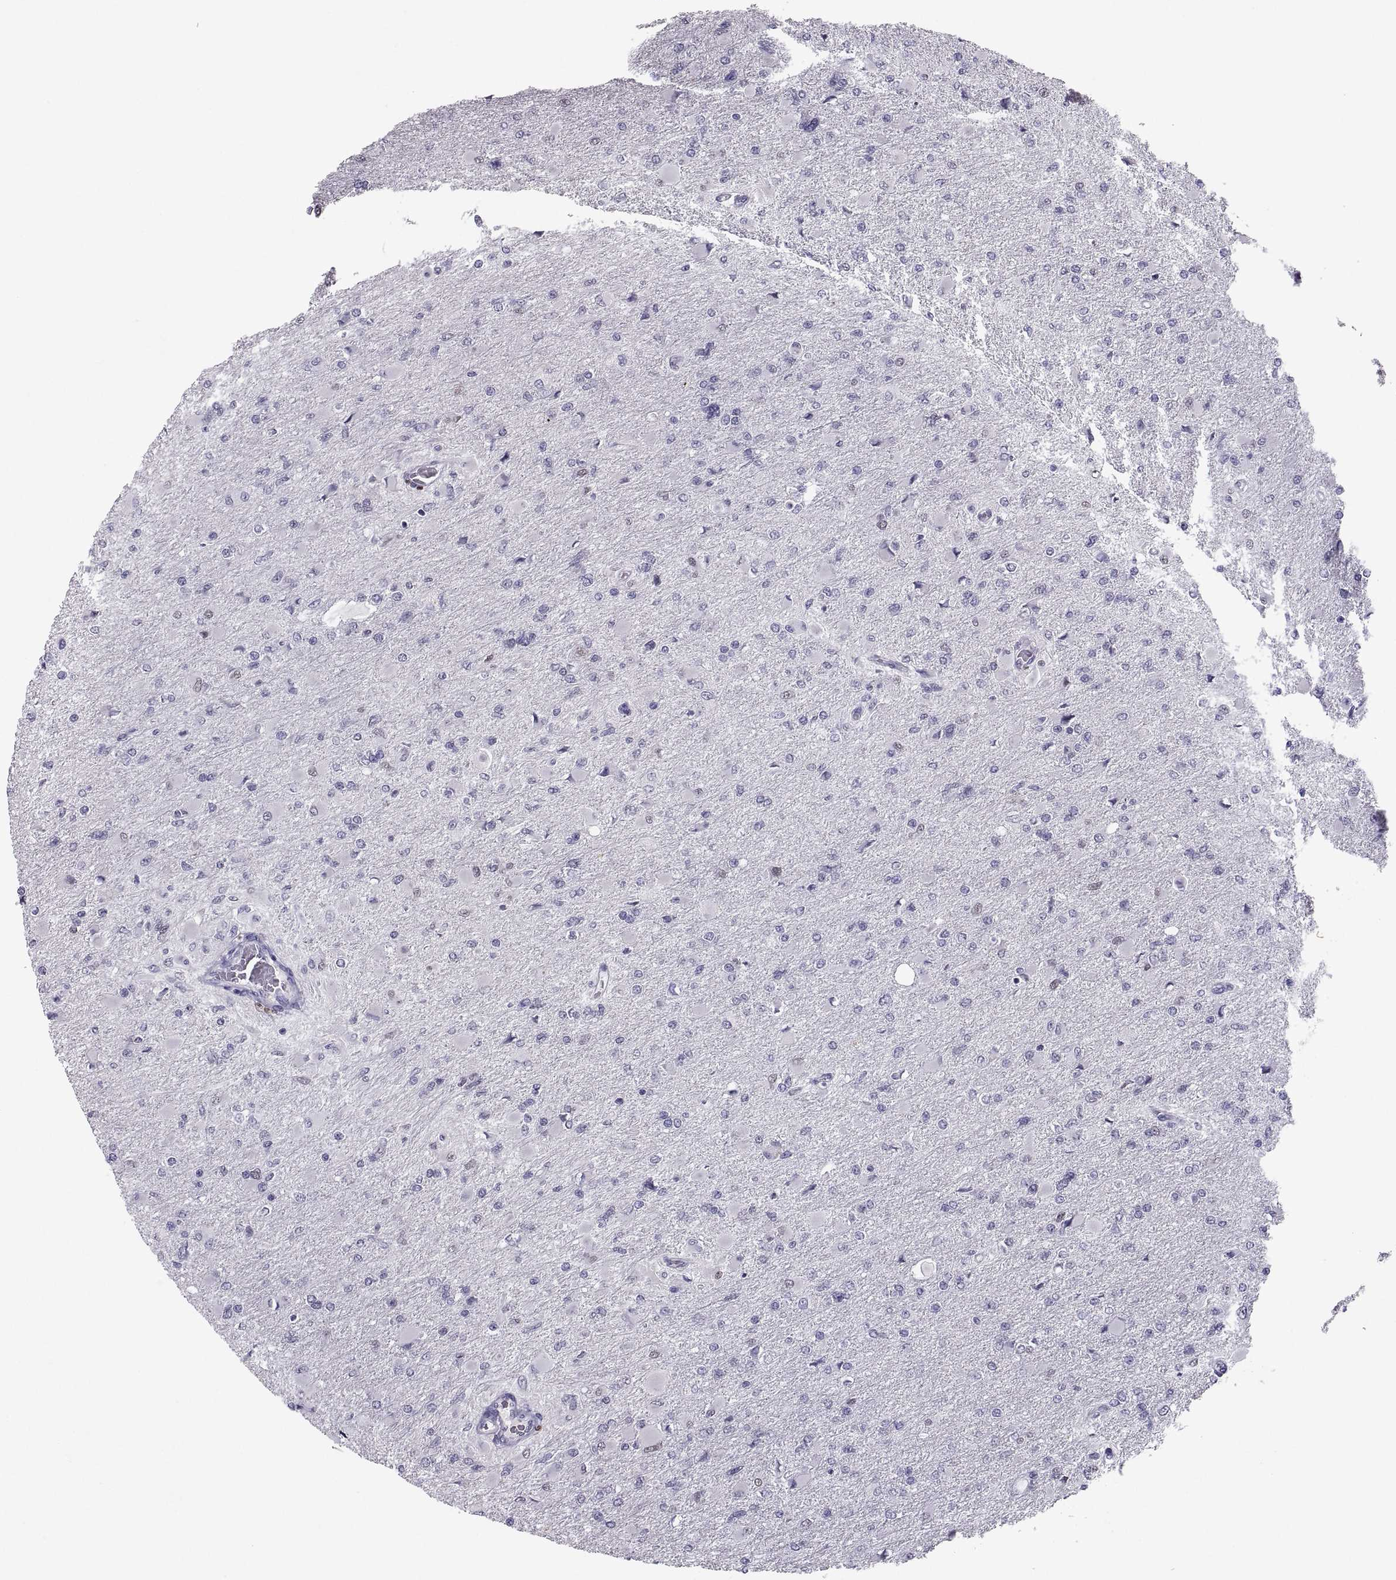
{"staining": {"intensity": "negative", "quantity": "none", "location": "none"}, "tissue": "glioma", "cell_type": "Tumor cells", "image_type": "cancer", "snomed": [{"axis": "morphology", "description": "Glioma, malignant, High grade"}, {"axis": "topography", "description": "Cerebral cortex"}], "caption": "Tumor cells are negative for brown protein staining in malignant high-grade glioma.", "gene": "SOX21", "patient": {"sex": "female", "age": 36}}